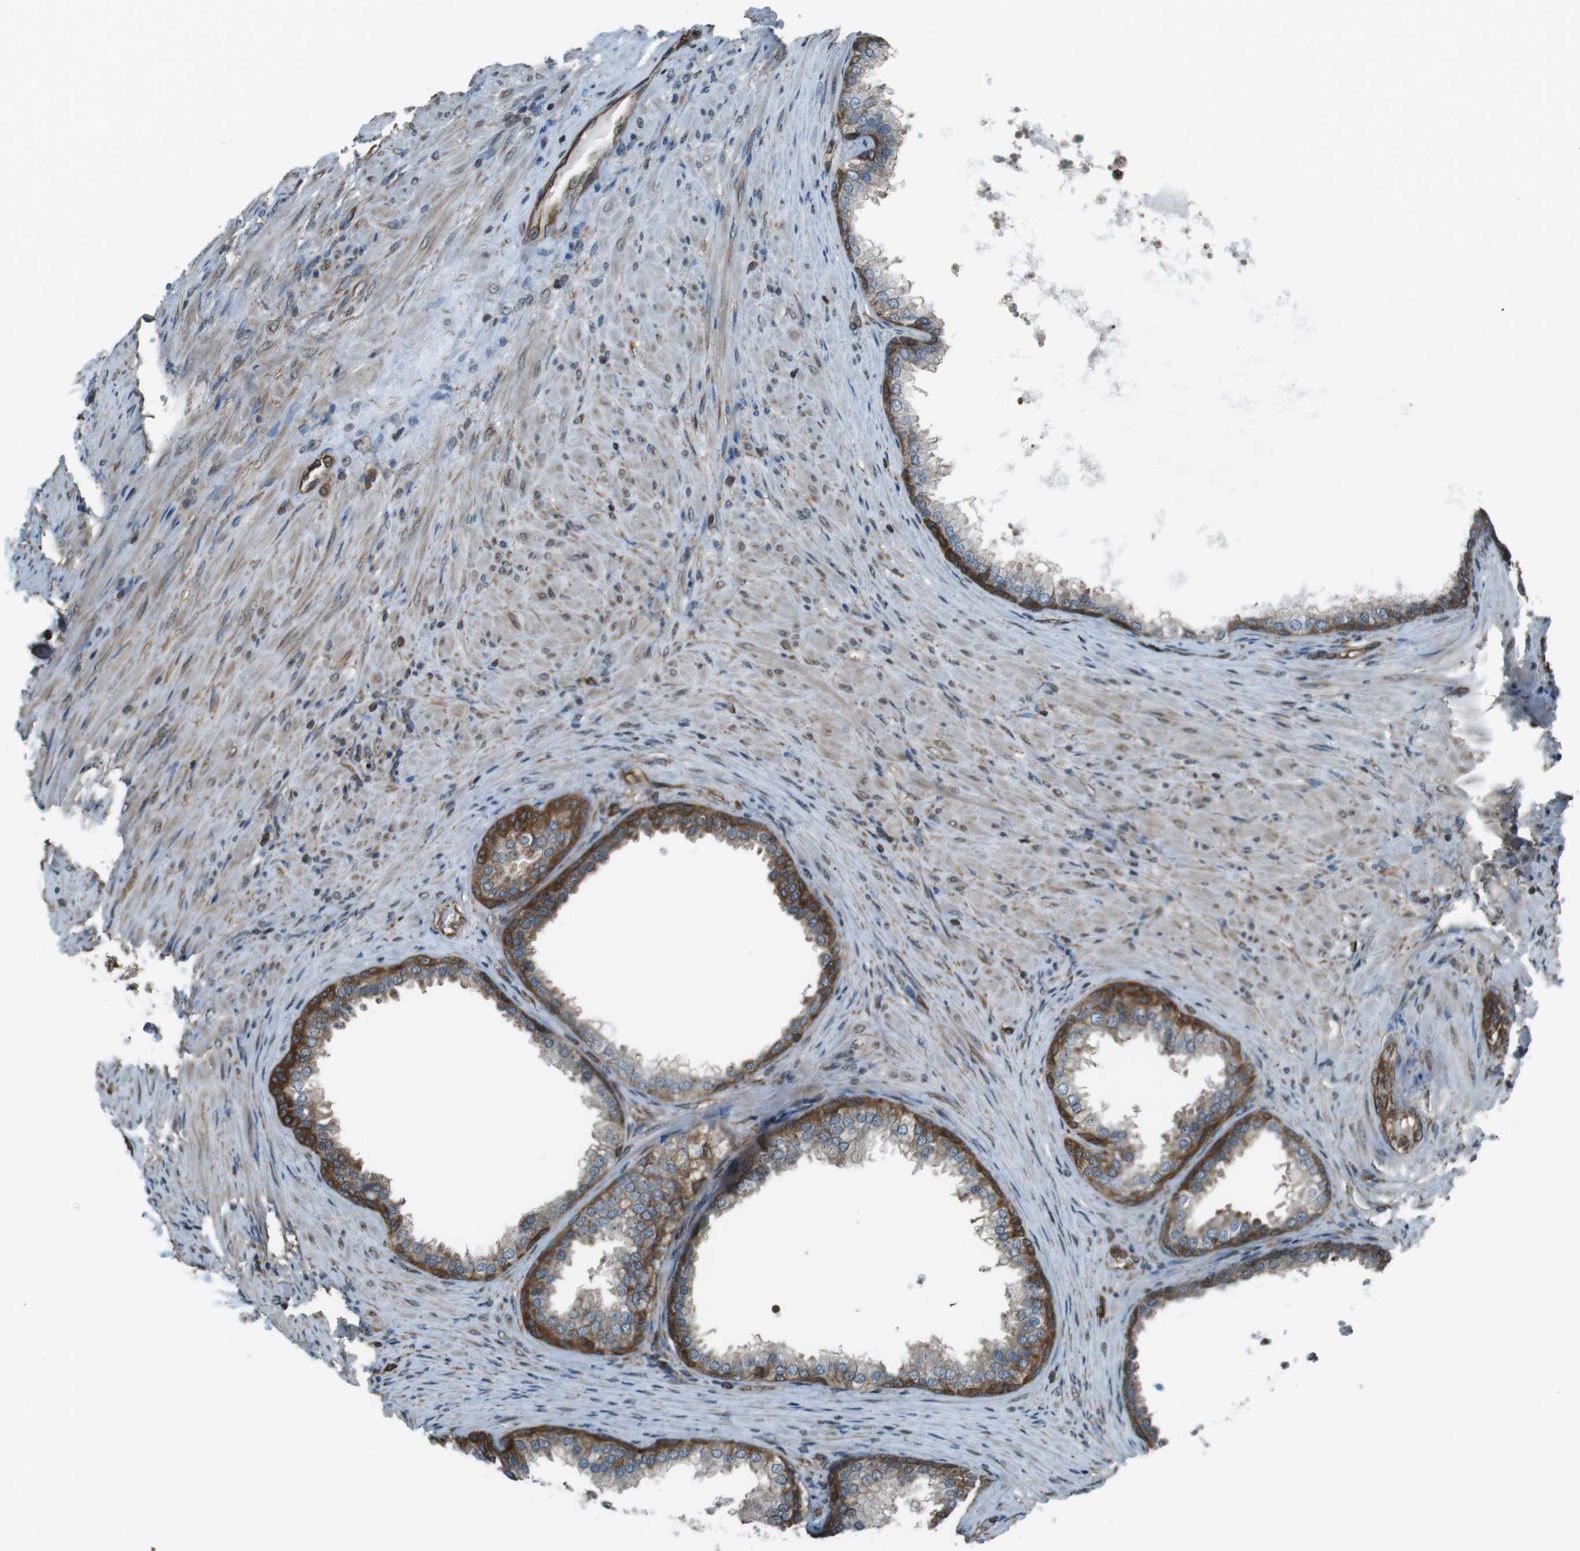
{"staining": {"intensity": "strong", "quantity": "25%-75%", "location": "cytoplasmic/membranous"}, "tissue": "prostate", "cell_type": "Glandular cells", "image_type": "normal", "snomed": [{"axis": "morphology", "description": "Normal tissue, NOS"}, {"axis": "topography", "description": "Prostate"}], "caption": "A high-resolution image shows immunohistochemistry staining of normal prostate, which demonstrates strong cytoplasmic/membranous positivity in about 25%-75% of glandular cells.", "gene": "PA2G4", "patient": {"sex": "male", "age": 76}}